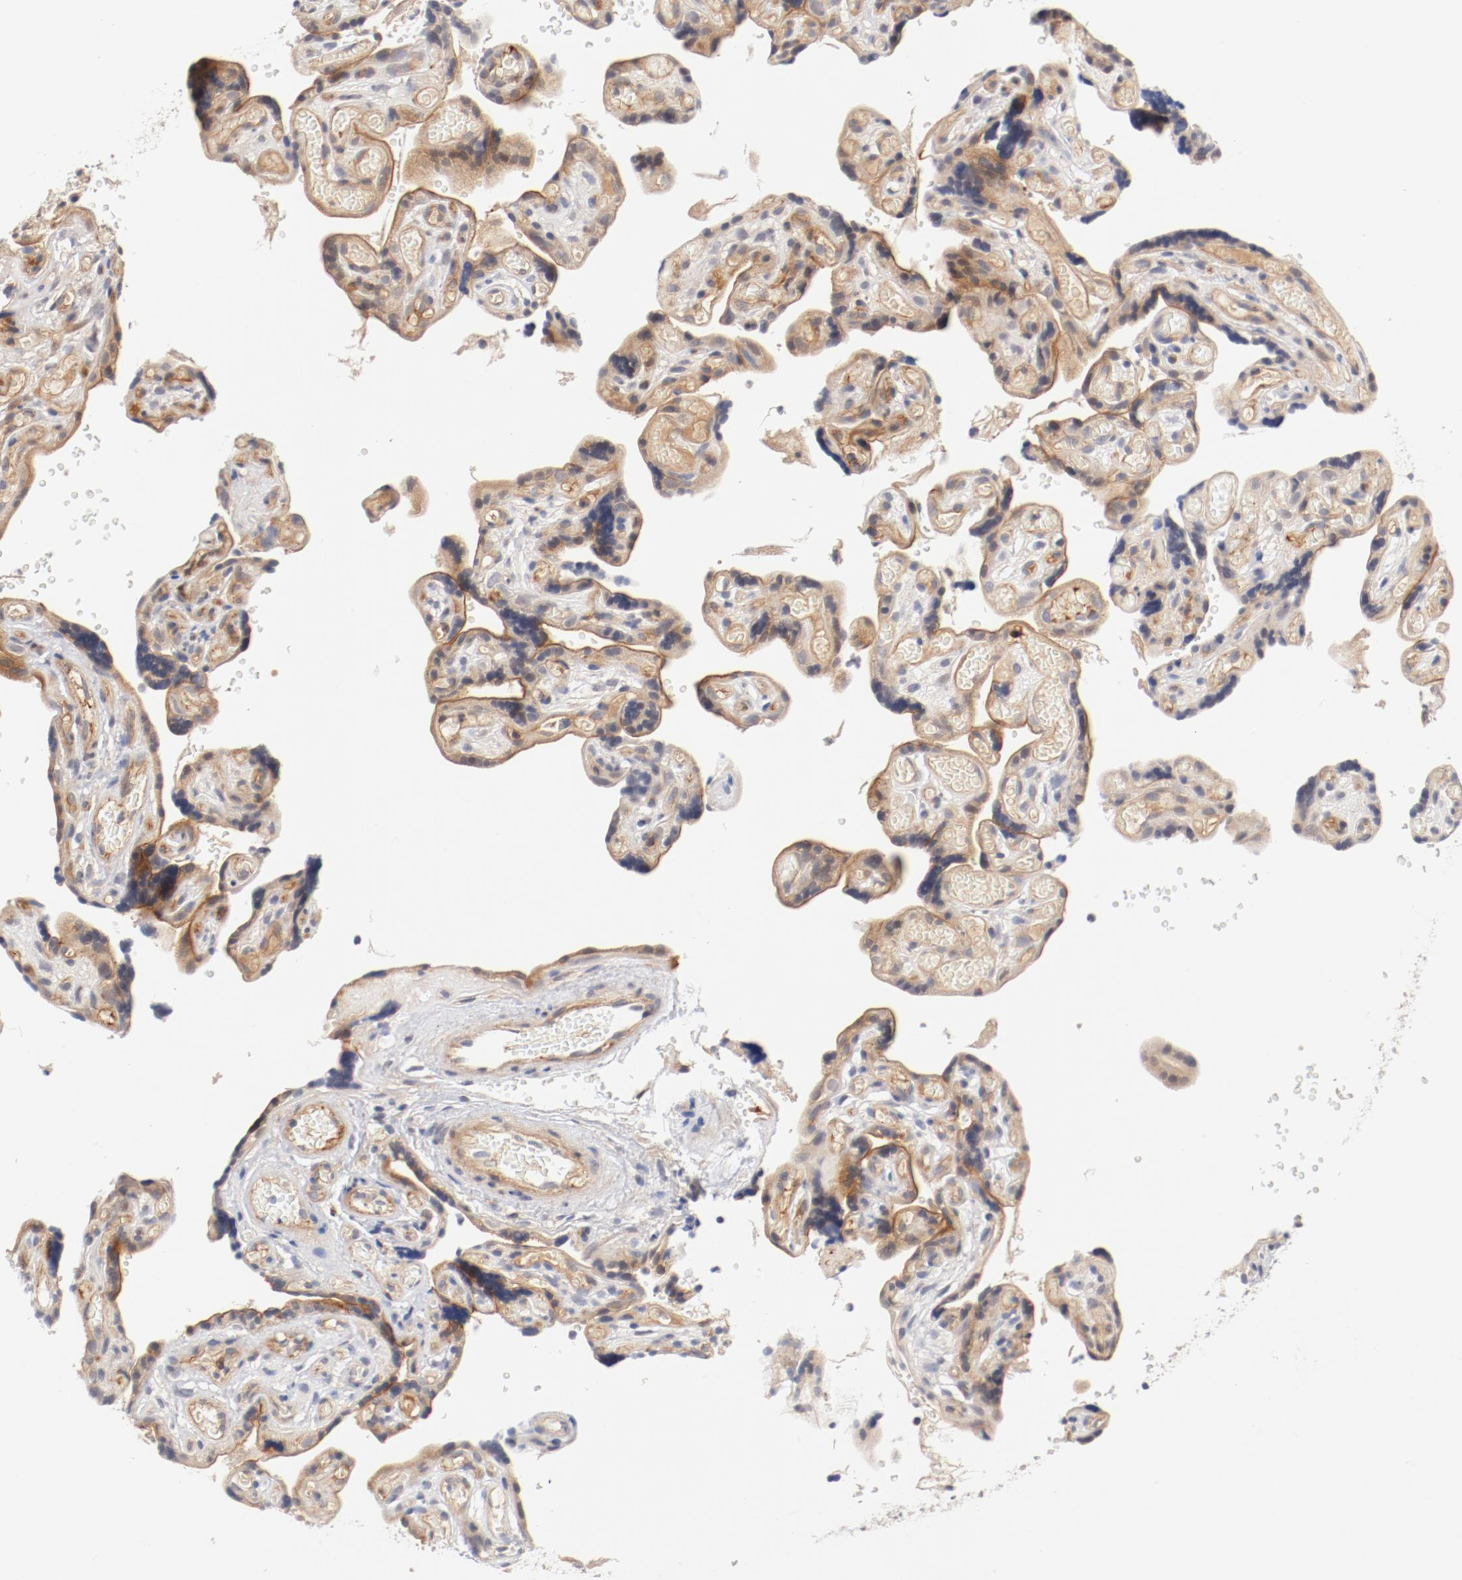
{"staining": {"intensity": "negative", "quantity": "none", "location": "none"}, "tissue": "placenta", "cell_type": "Decidual cells", "image_type": "normal", "snomed": [{"axis": "morphology", "description": "Normal tissue, NOS"}, {"axis": "topography", "description": "Placenta"}], "caption": "Immunohistochemical staining of normal placenta displays no significant positivity in decidual cells. (DAB (3,3'-diaminobenzidine) immunohistochemistry (IHC) with hematoxylin counter stain).", "gene": "ZNF267", "patient": {"sex": "female", "age": 30}}